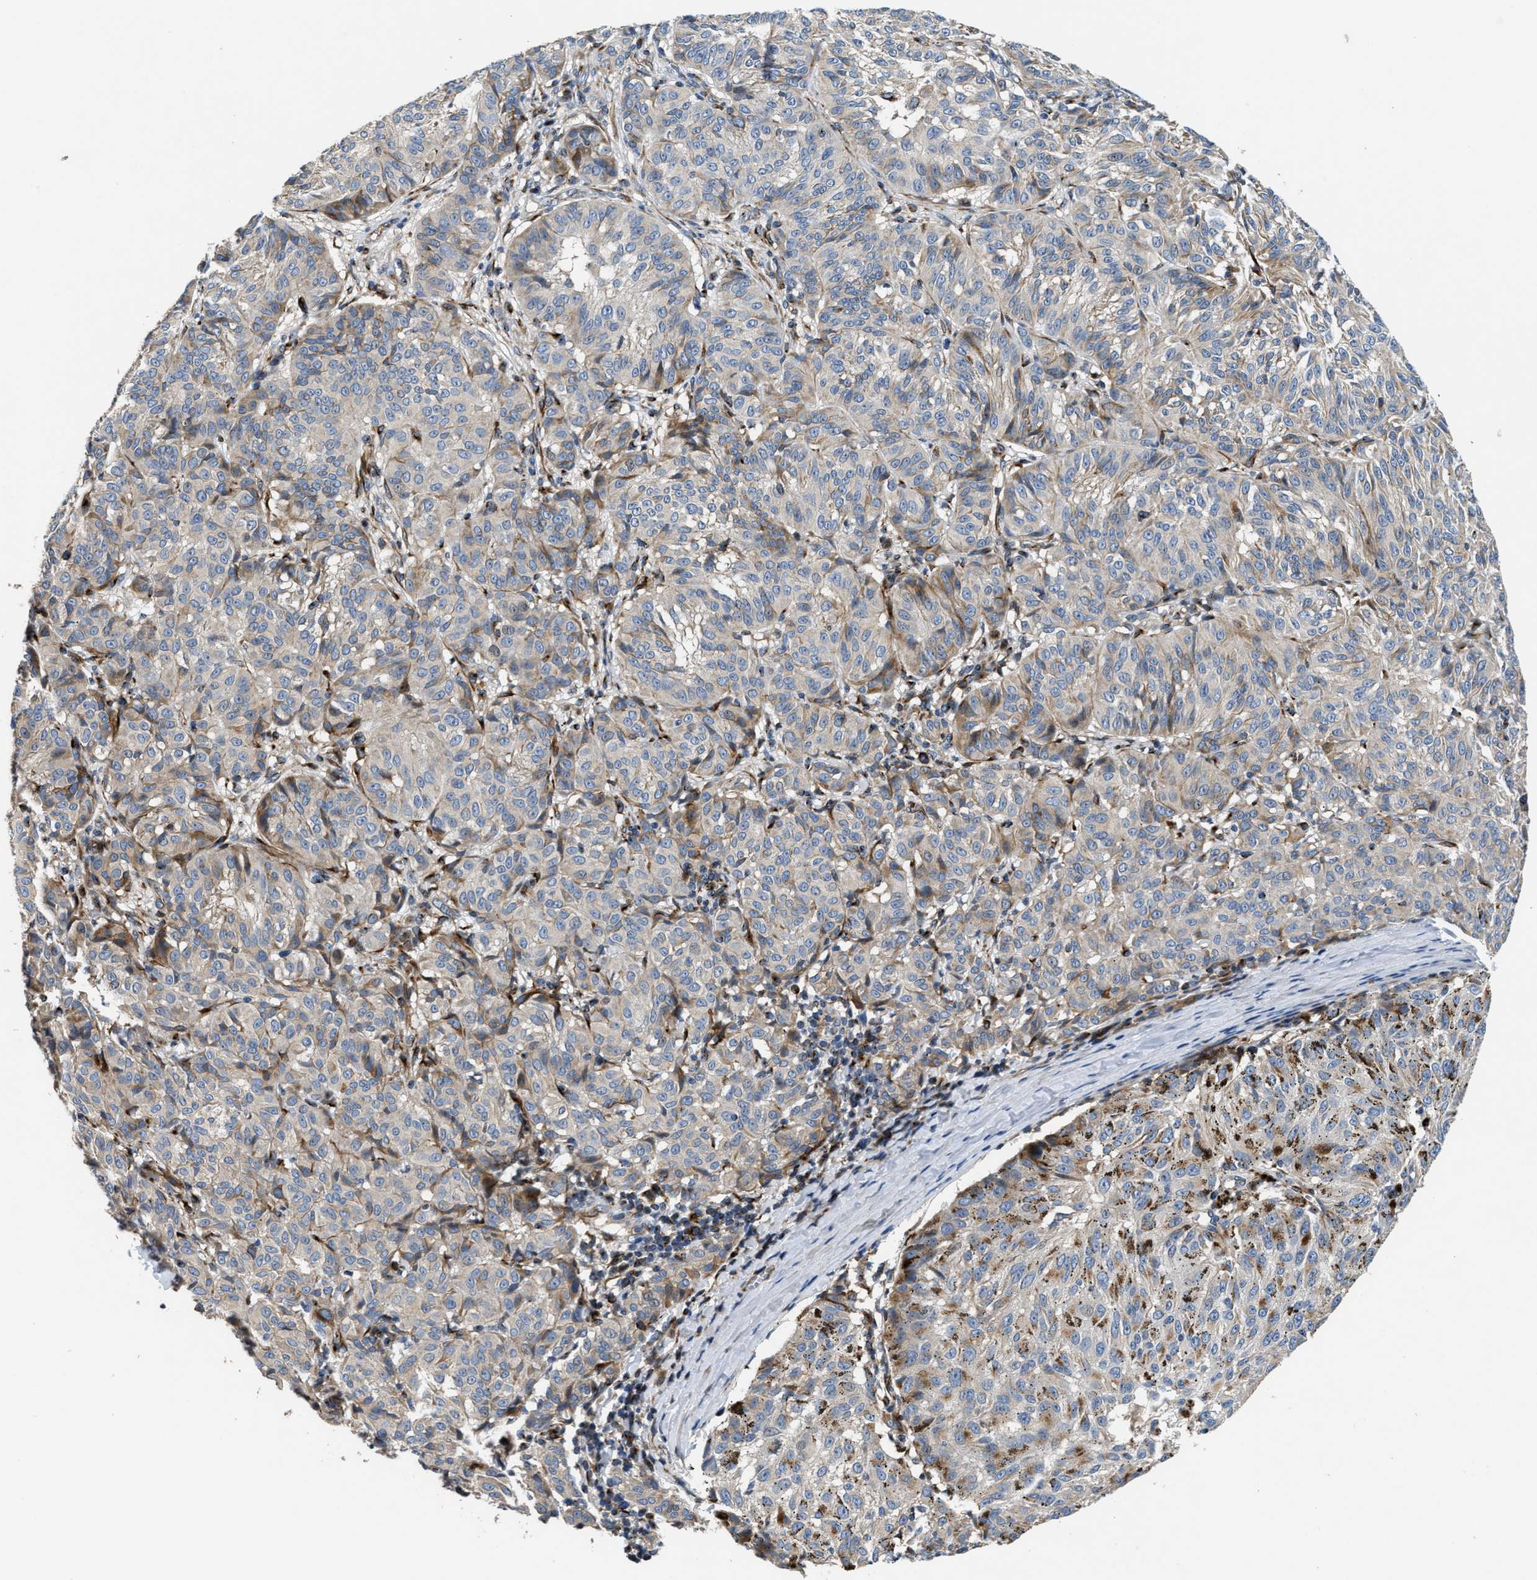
{"staining": {"intensity": "negative", "quantity": "none", "location": "none"}, "tissue": "melanoma", "cell_type": "Tumor cells", "image_type": "cancer", "snomed": [{"axis": "morphology", "description": "Malignant melanoma, NOS"}, {"axis": "topography", "description": "Skin"}], "caption": "Tumor cells are negative for brown protein staining in melanoma.", "gene": "IL17RC", "patient": {"sex": "female", "age": 72}}